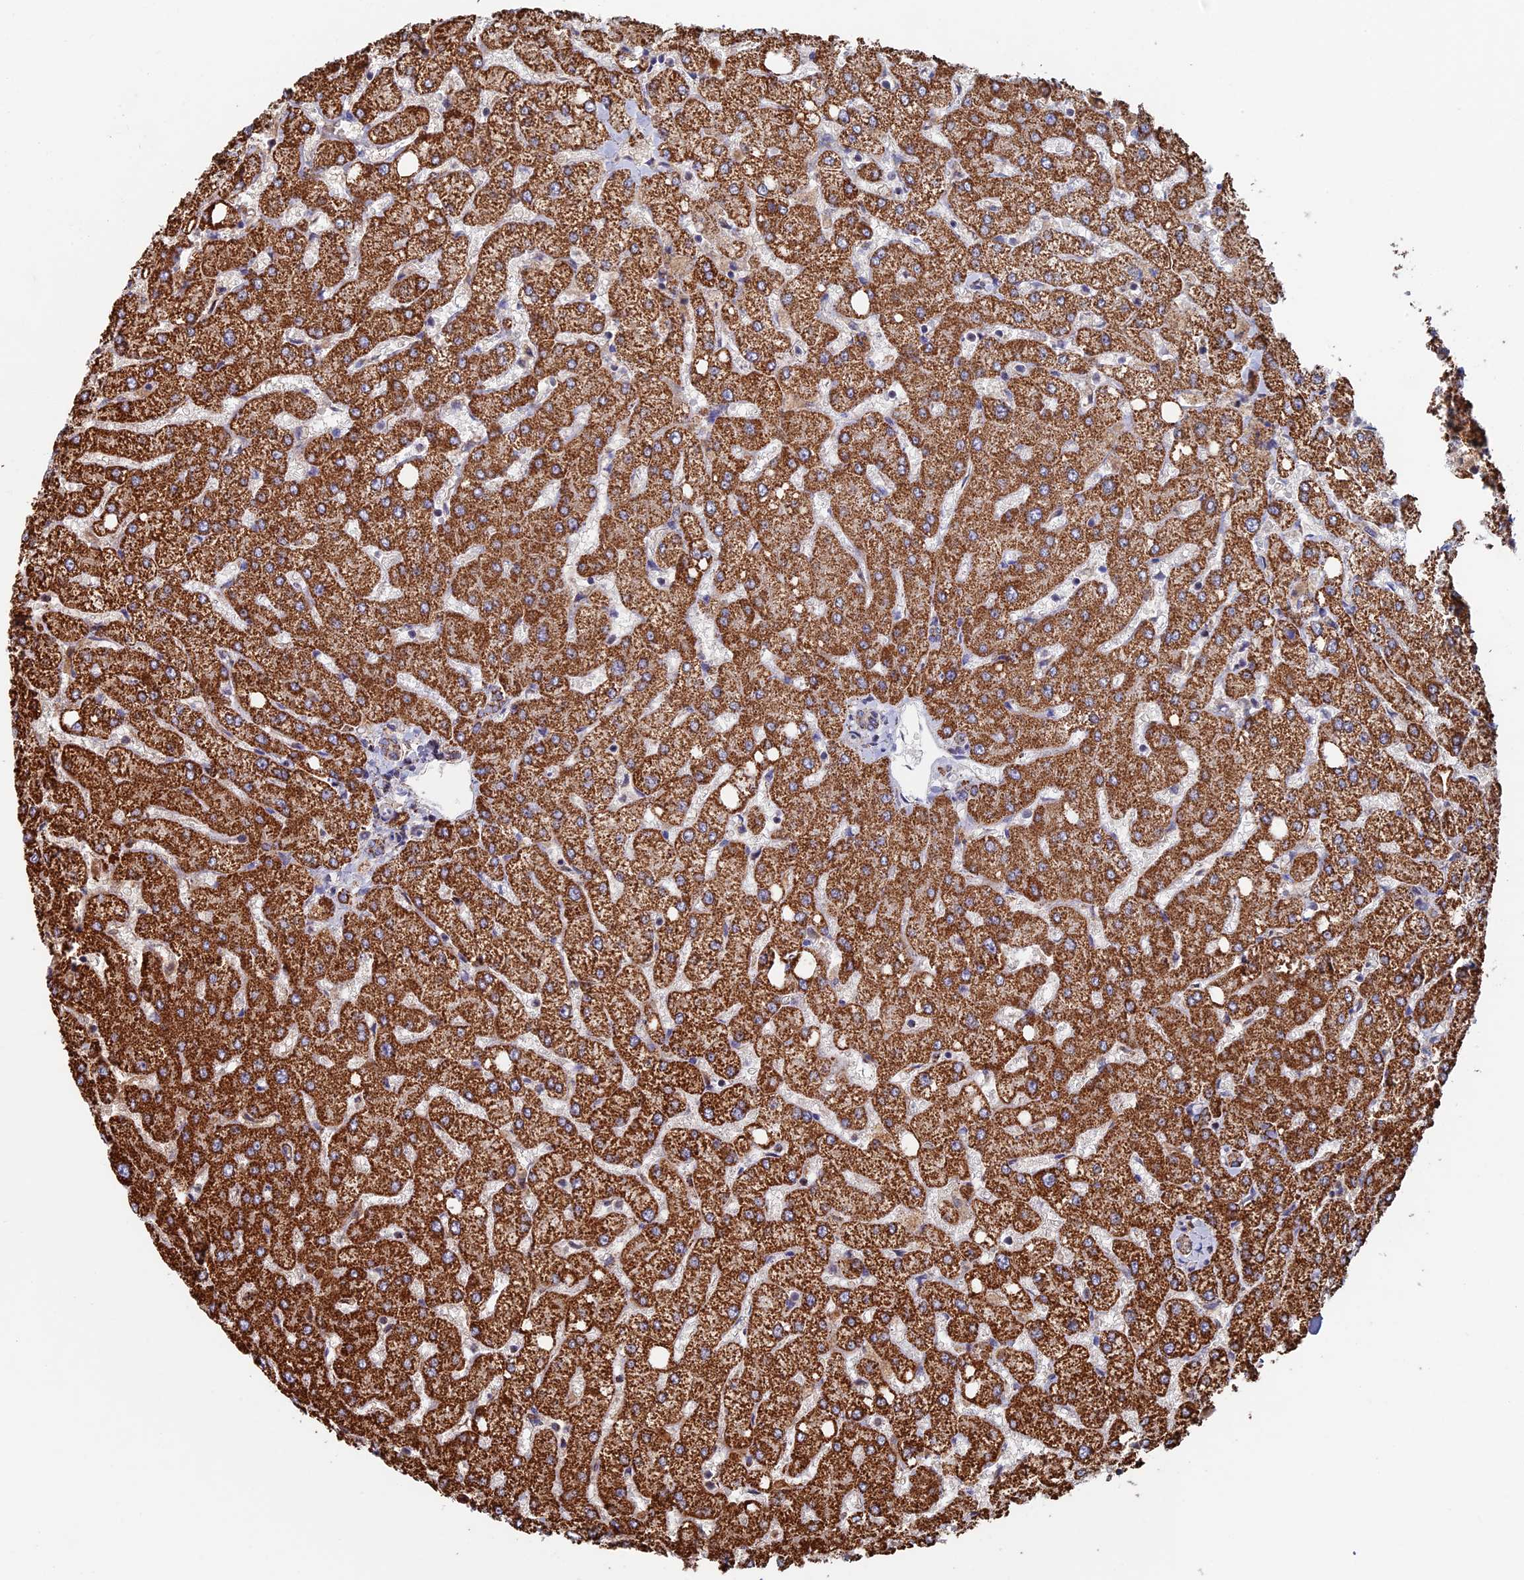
{"staining": {"intensity": "moderate", "quantity": ">75%", "location": "cytoplasmic/membranous"}, "tissue": "liver", "cell_type": "Cholangiocytes", "image_type": "normal", "snomed": [{"axis": "morphology", "description": "Normal tissue, NOS"}, {"axis": "topography", "description": "Liver"}], "caption": "Moderate cytoplasmic/membranous positivity for a protein is appreciated in approximately >75% of cholangiocytes of unremarkable liver using IHC.", "gene": "SEC24D", "patient": {"sex": "female", "age": 54}}